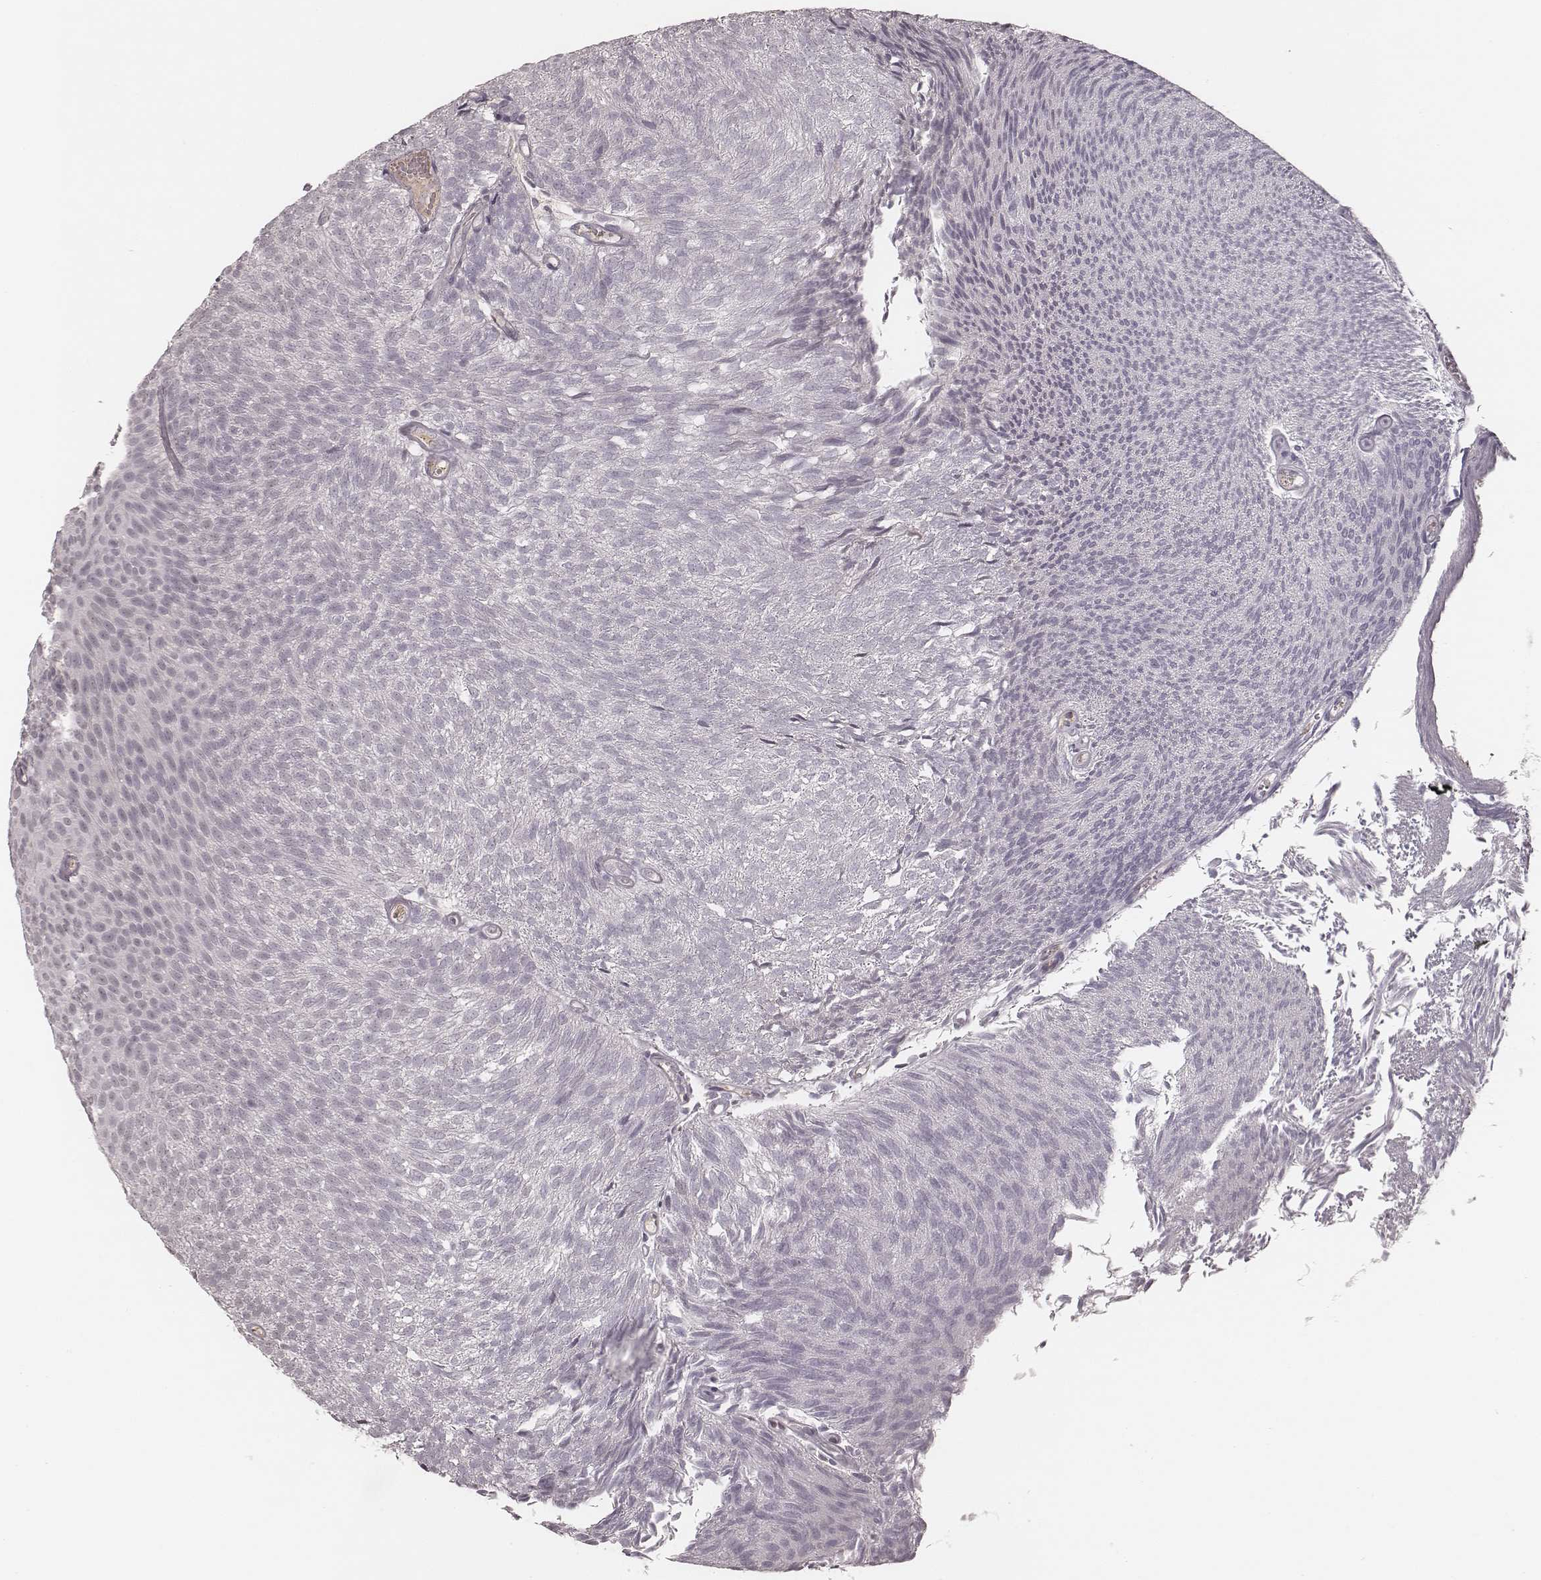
{"staining": {"intensity": "negative", "quantity": "none", "location": "none"}, "tissue": "urothelial cancer", "cell_type": "Tumor cells", "image_type": "cancer", "snomed": [{"axis": "morphology", "description": "Urothelial carcinoma, Low grade"}, {"axis": "topography", "description": "Urinary bladder"}], "caption": "Immunohistochemistry of human urothelial carcinoma (low-grade) reveals no staining in tumor cells.", "gene": "MSX1", "patient": {"sex": "male", "age": 77}}